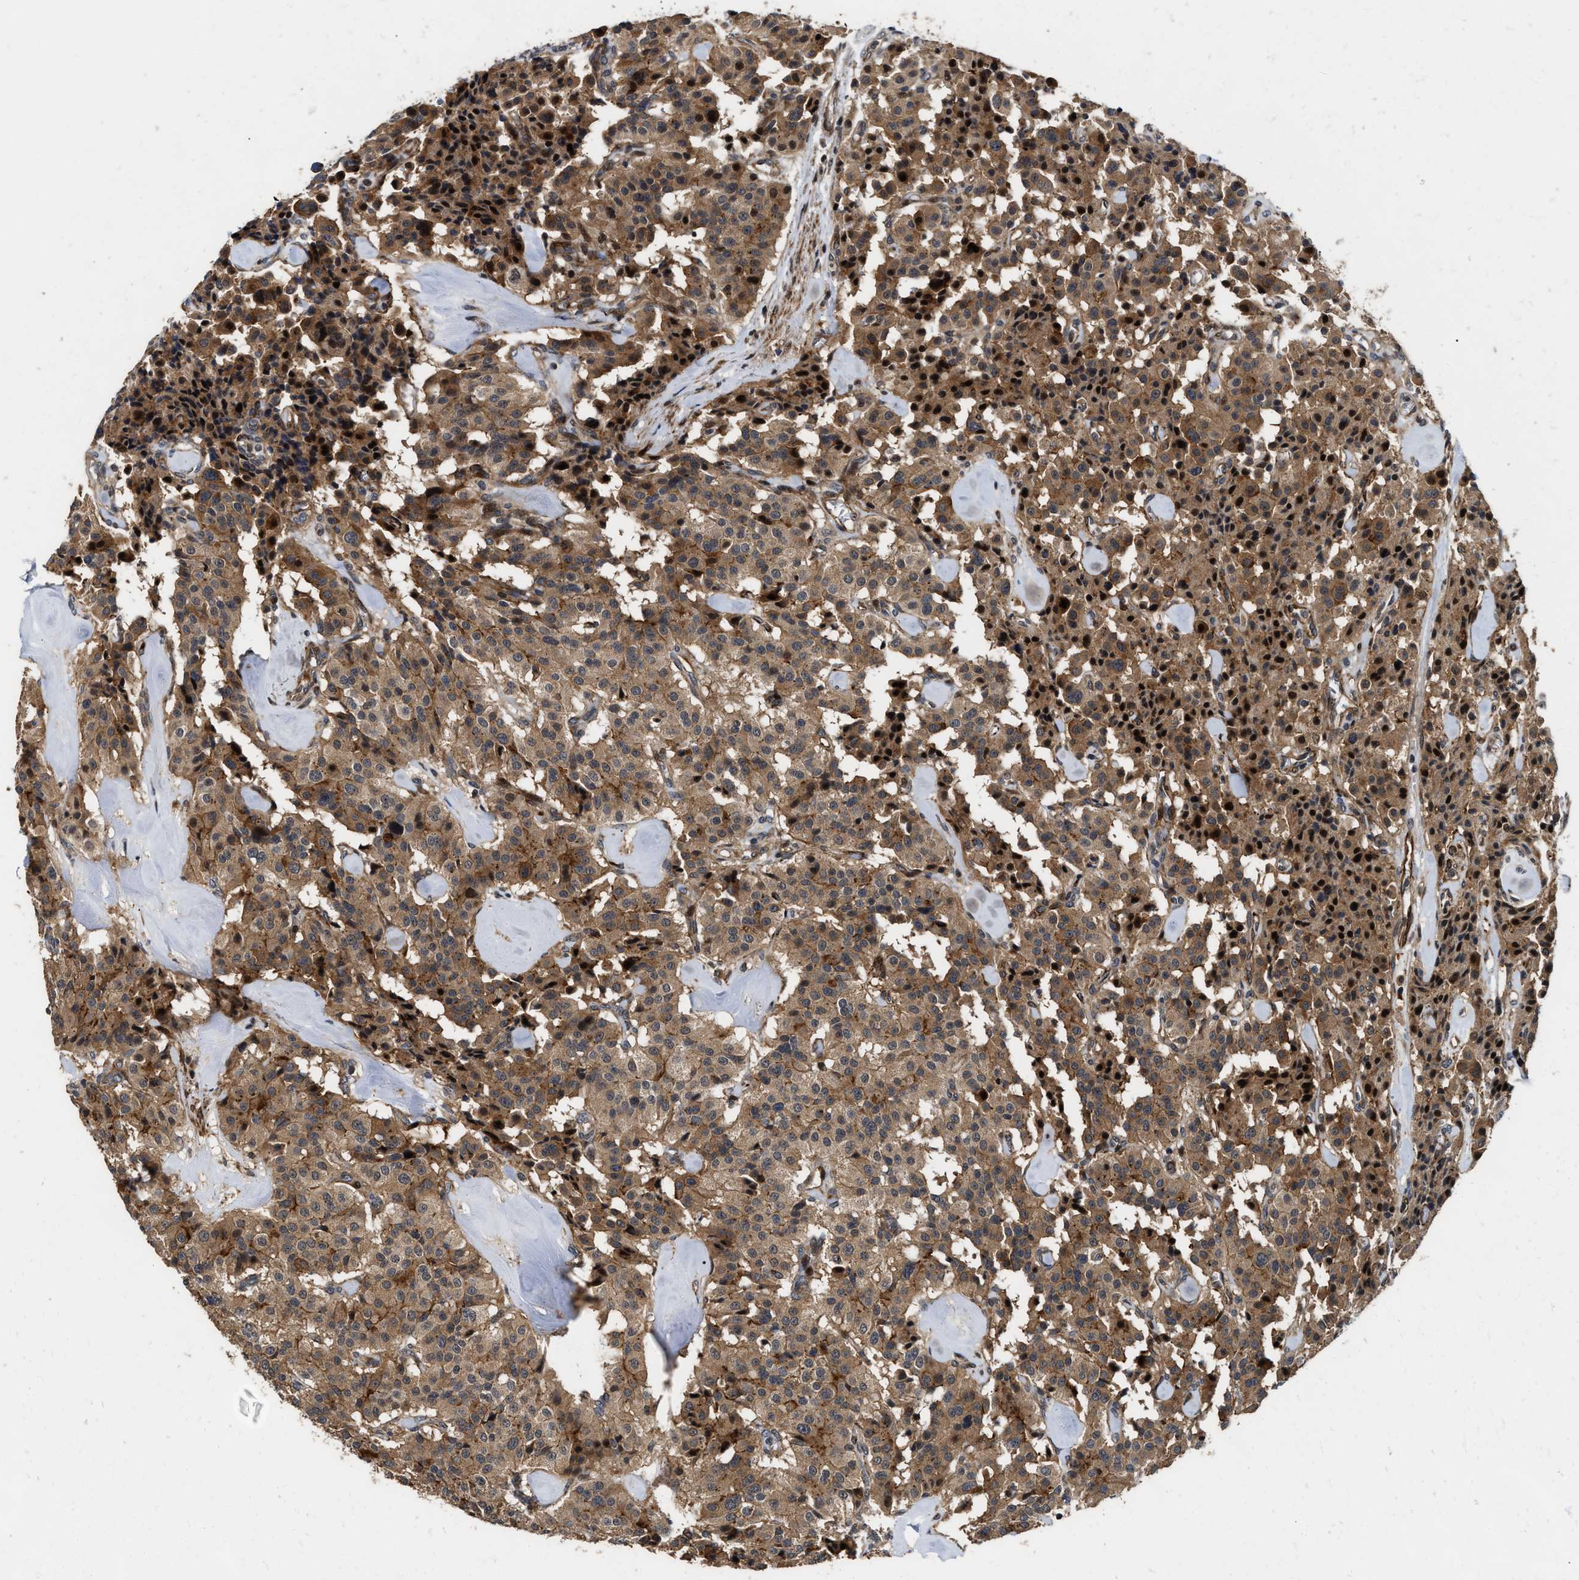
{"staining": {"intensity": "moderate", "quantity": ">75%", "location": "cytoplasmic/membranous"}, "tissue": "carcinoid", "cell_type": "Tumor cells", "image_type": "cancer", "snomed": [{"axis": "morphology", "description": "Carcinoid, malignant, NOS"}, {"axis": "topography", "description": "Lung"}], "caption": "Immunohistochemistry micrograph of neoplastic tissue: human malignant carcinoid stained using IHC shows medium levels of moderate protein expression localized specifically in the cytoplasmic/membranous of tumor cells, appearing as a cytoplasmic/membranous brown color.", "gene": "ALDH3A2", "patient": {"sex": "male", "age": 30}}